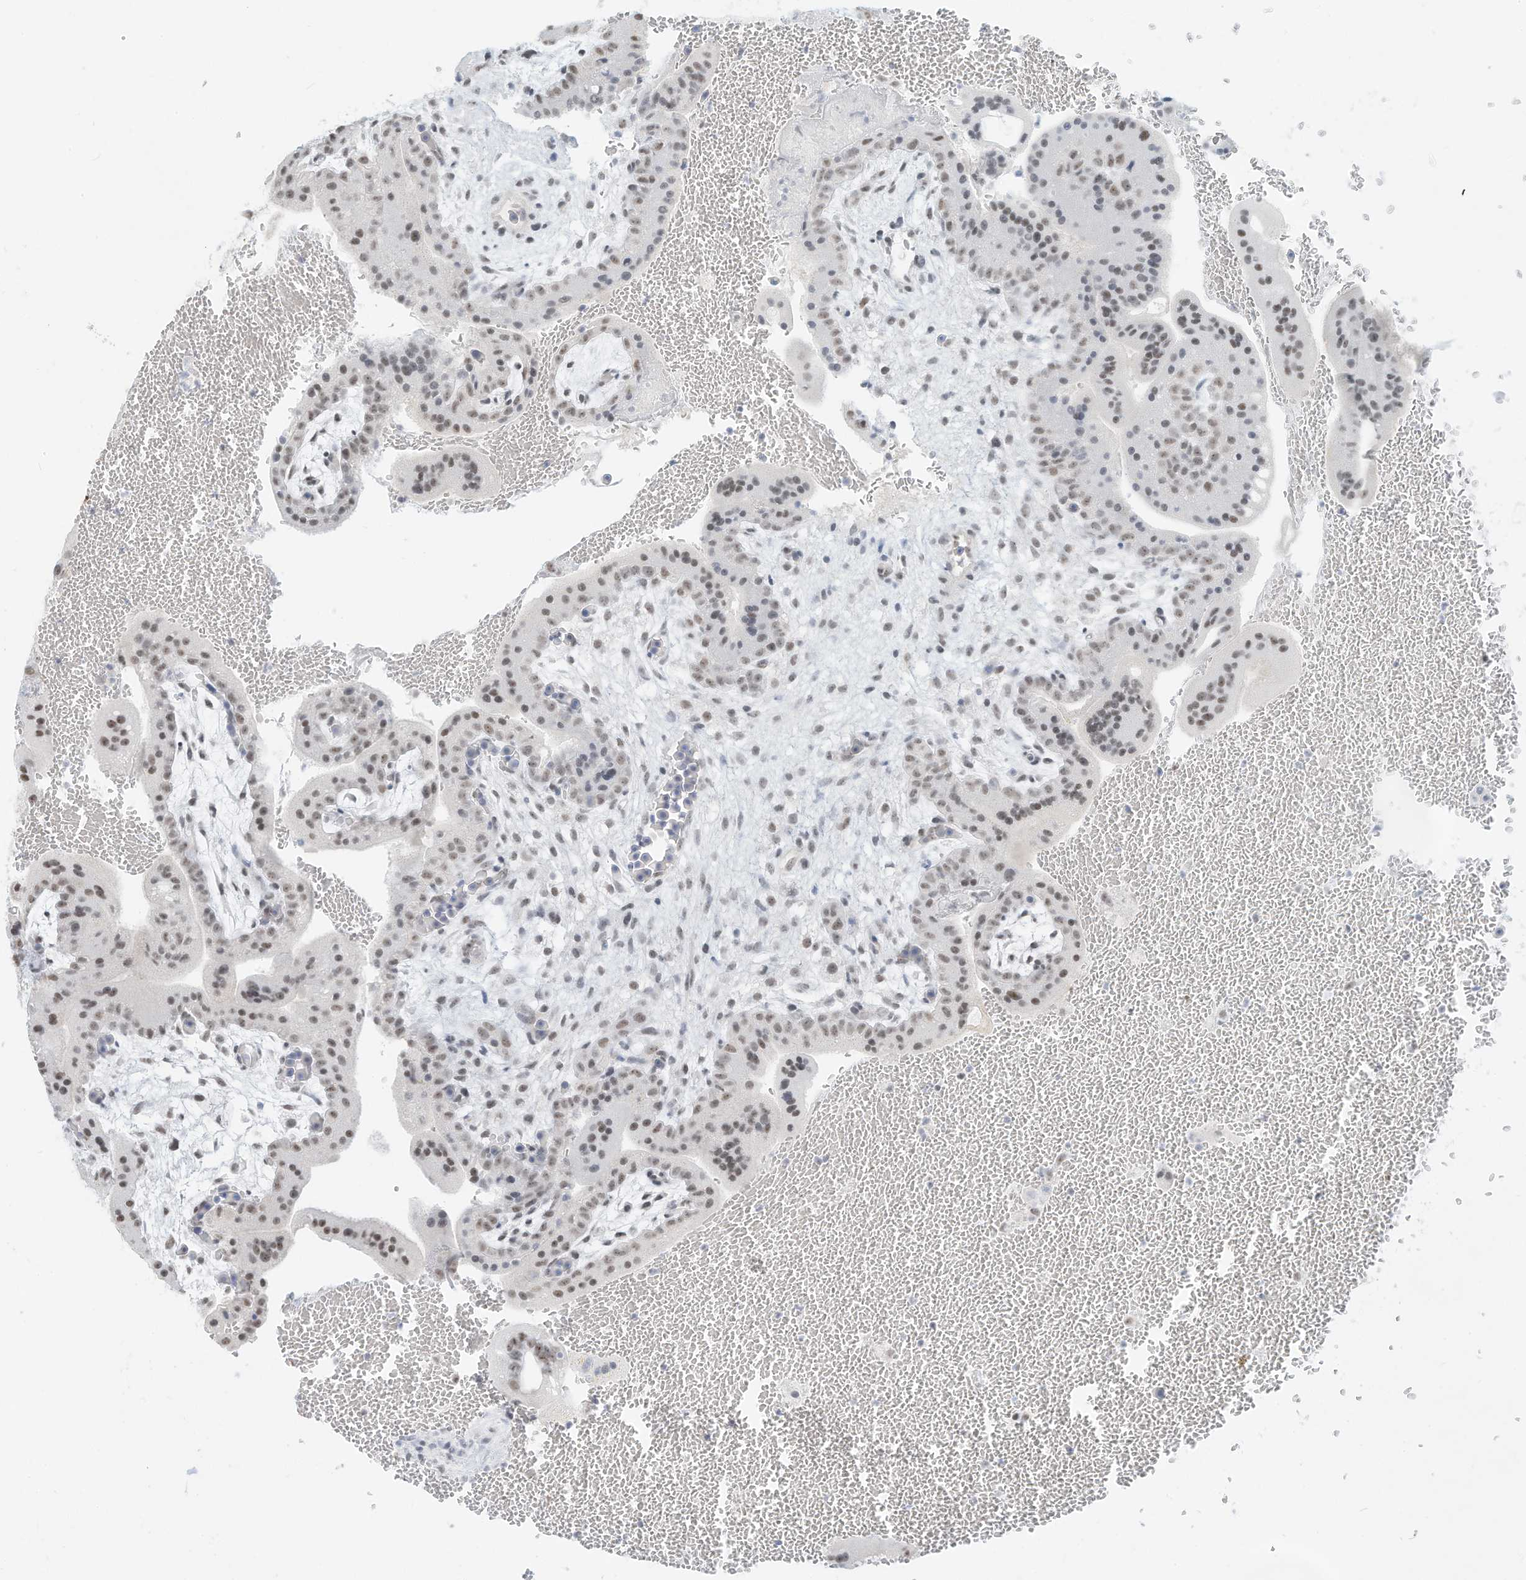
{"staining": {"intensity": "weak", "quantity": "25%-75%", "location": "nuclear"}, "tissue": "placenta", "cell_type": "Trophoblastic cells", "image_type": "normal", "snomed": [{"axis": "morphology", "description": "Normal tissue, NOS"}, {"axis": "topography", "description": "Placenta"}], "caption": "Human placenta stained with a brown dye demonstrates weak nuclear positive positivity in approximately 25%-75% of trophoblastic cells.", "gene": "PGC", "patient": {"sex": "female", "age": 35}}